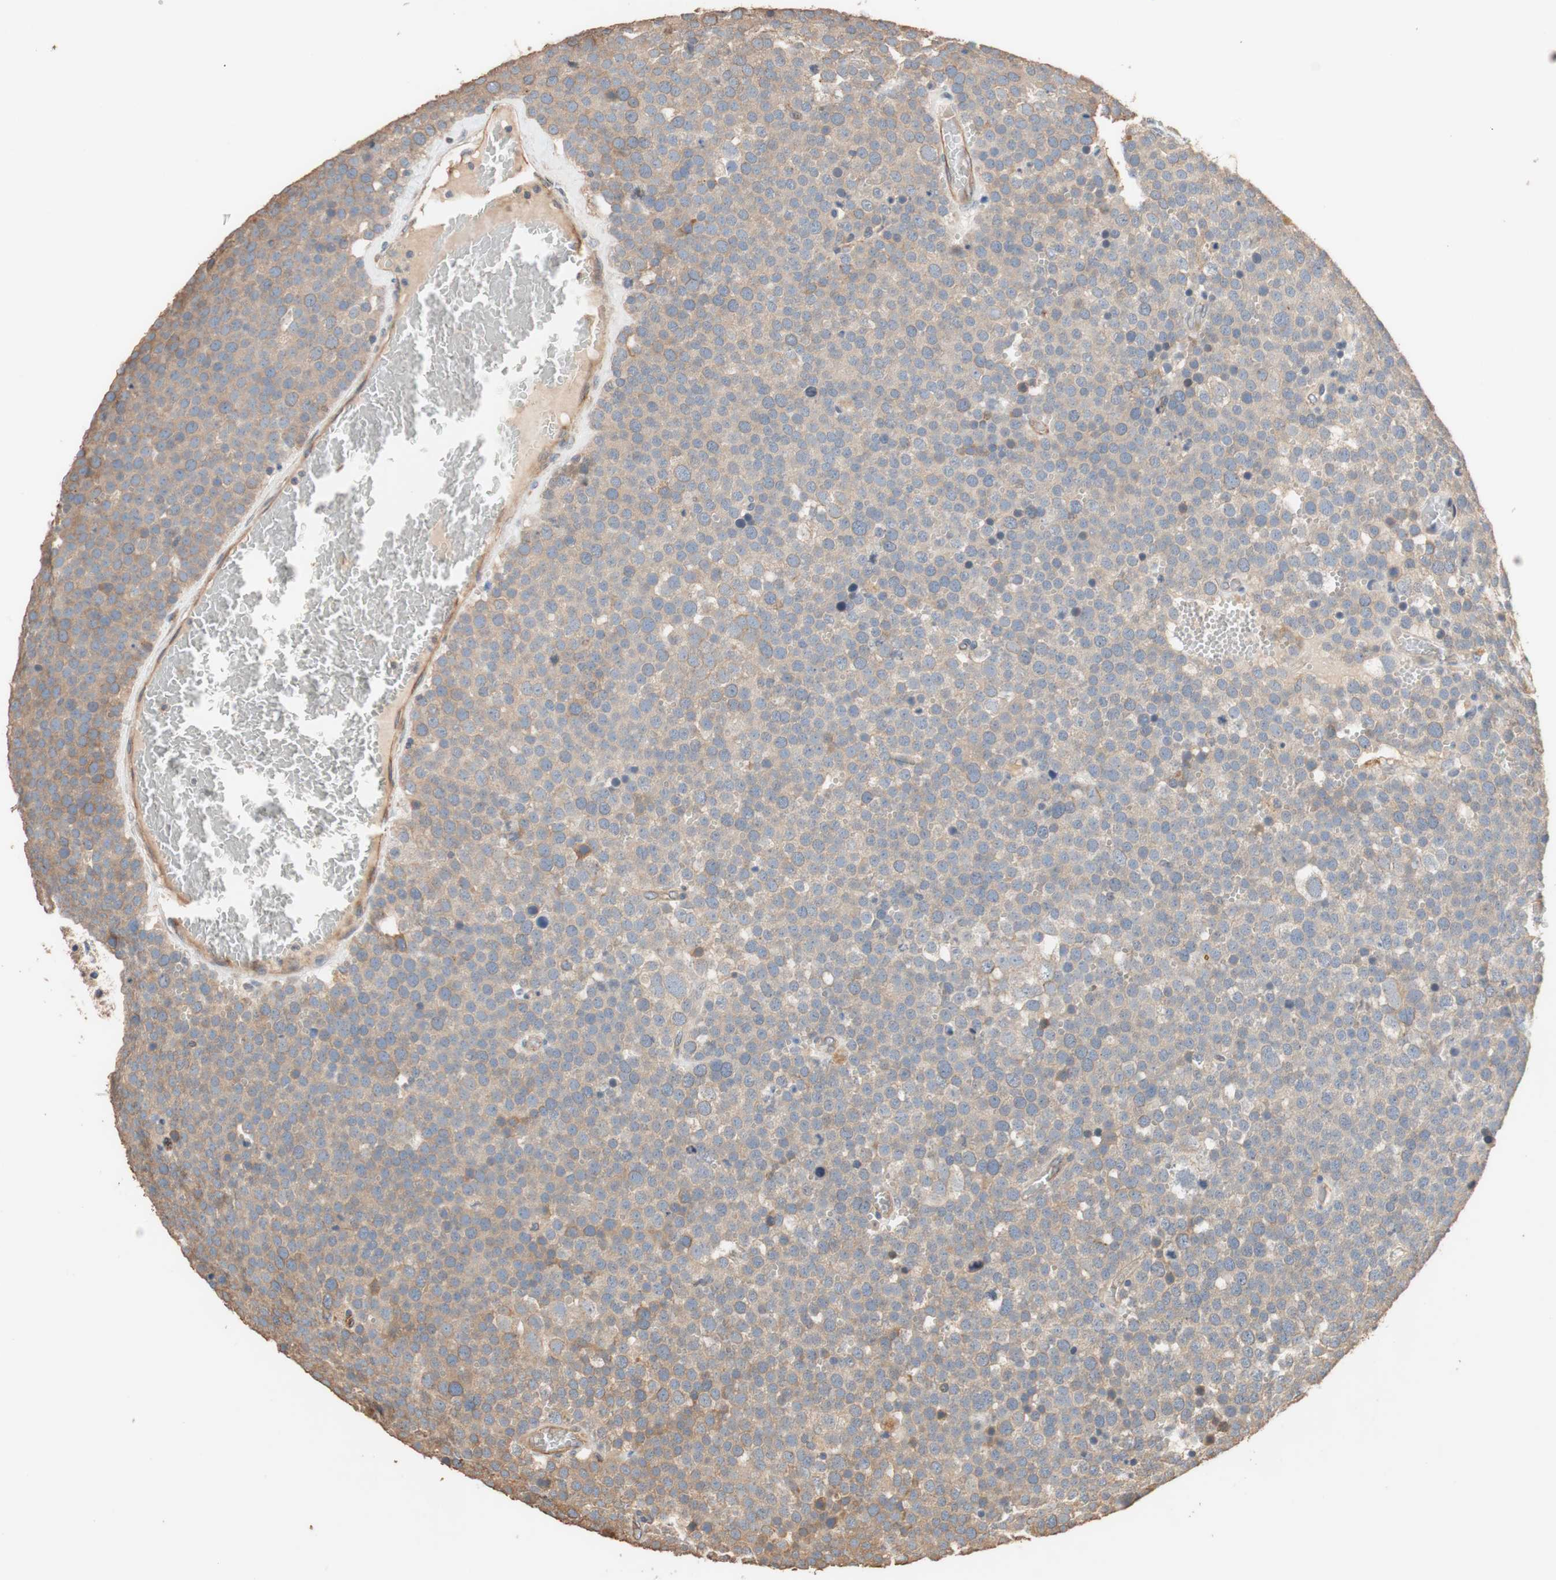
{"staining": {"intensity": "weak", "quantity": ">75%", "location": "cytoplasmic/membranous"}, "tissue": "testis cancer", "cell_type": "Tumor cells", "image_type": "cancer", "snomed": [{"axis": "morphology", "description": "Seminoma, NOS"}, {"axis": "topography", "description": "Testis"}], "caption": "A high-resolution histopathology image shows immunohistochemistry (IHC) staining of seminoma (testis), which demonstrates weak cytoplasmic/membranous positivity in approximately >75% of tumor cells.", "gene": "TUBB", "patient": {"sex": "male", "age": 71}}